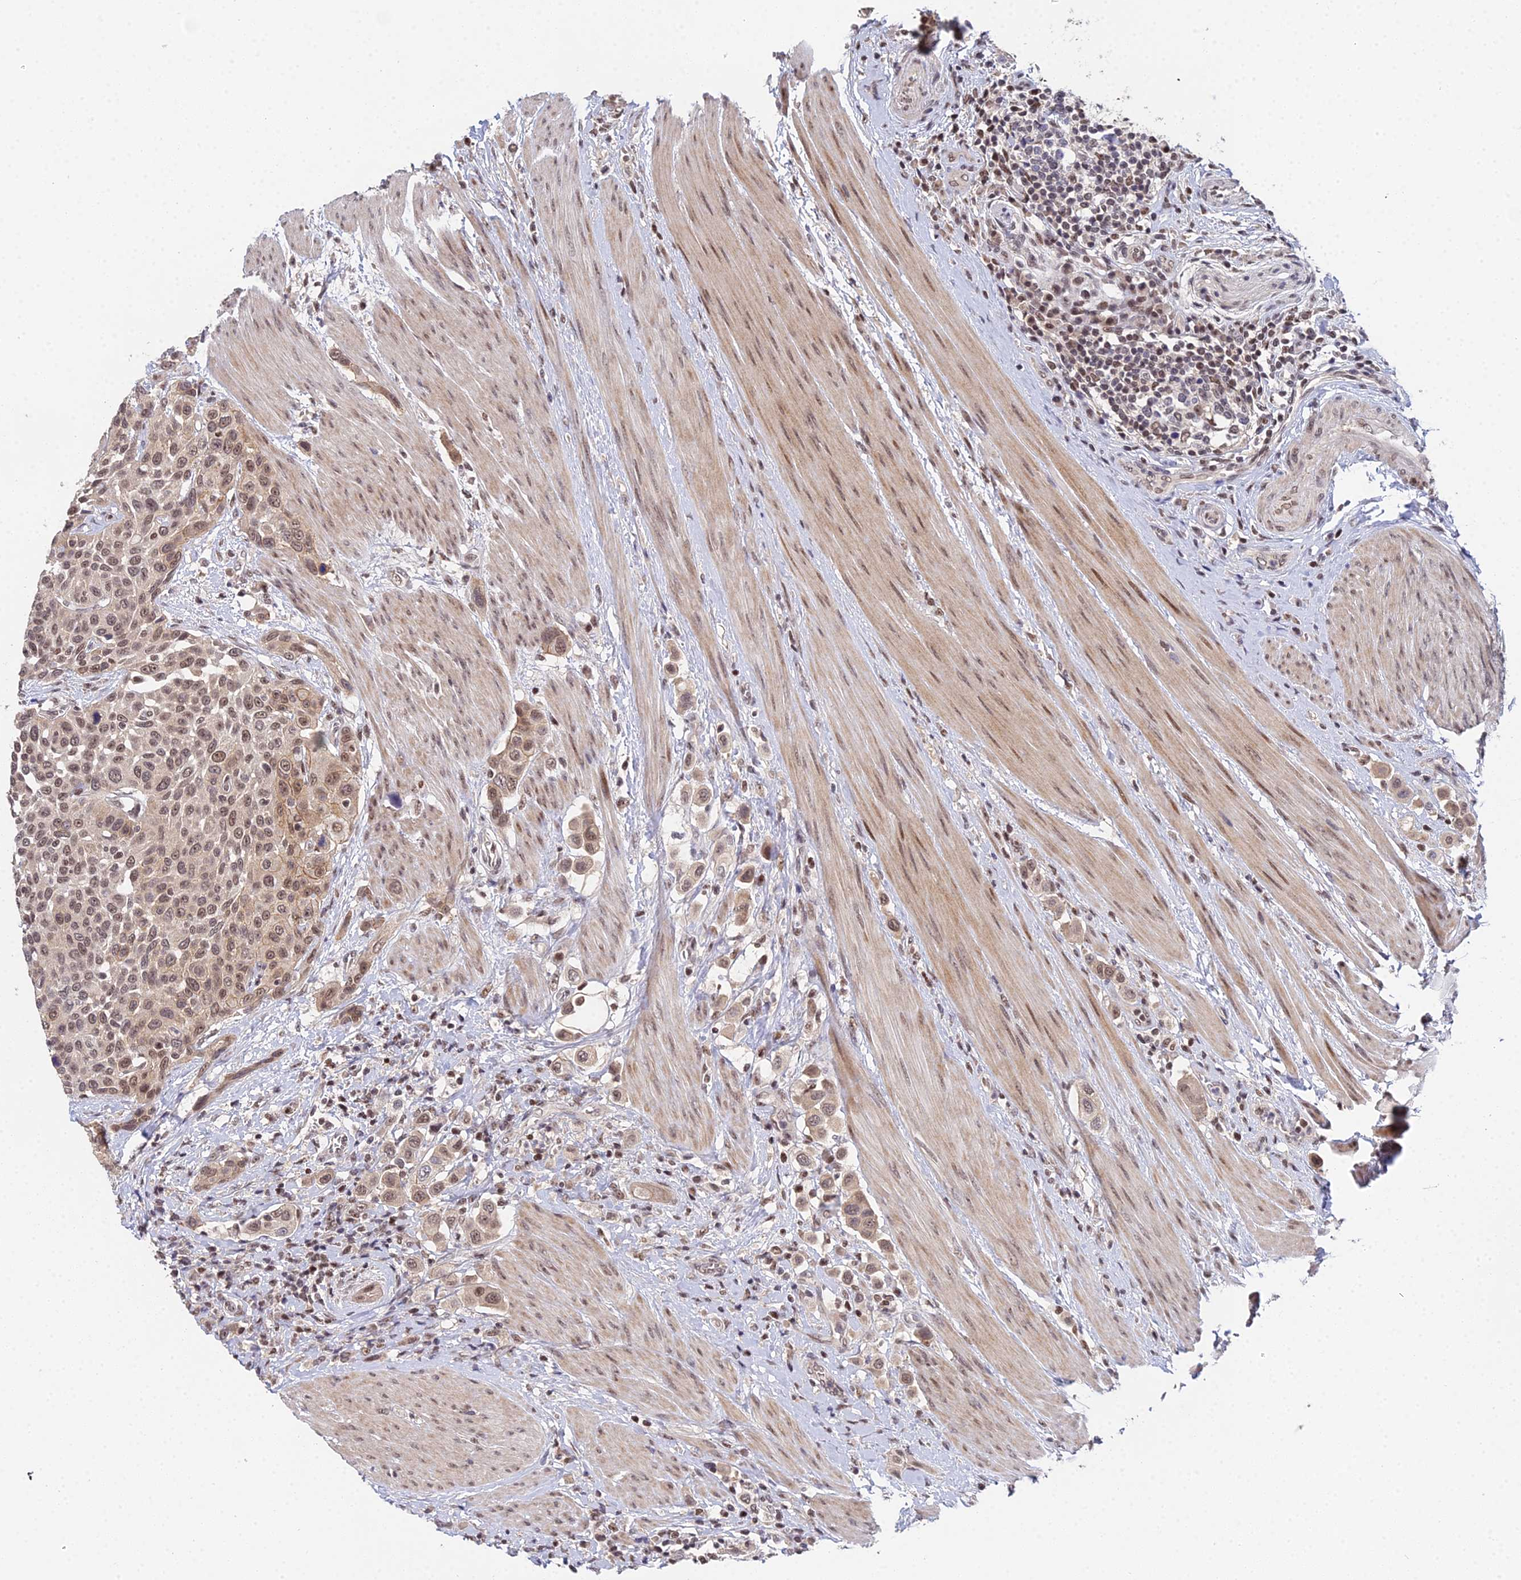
{"staining": {"intensity": "moderate", "quantity": ">75%", "location": "nuclear"}, "tissue": "urothelial cancer", "cell_type": "Tumor cells", "image_type": "cancer", "snomed": [{"axis": "morphology", "description": "Urothelial carcinoma, High grade"}, {"axis": "topography", "description": "Urinary bladder"}], "caption": "A brown stain labels moderate nuclear staining of a protein in human urothelial cancer tumor cells.", "gene": "ERCC5", "patient": {"sex": "male", "age": 50}}